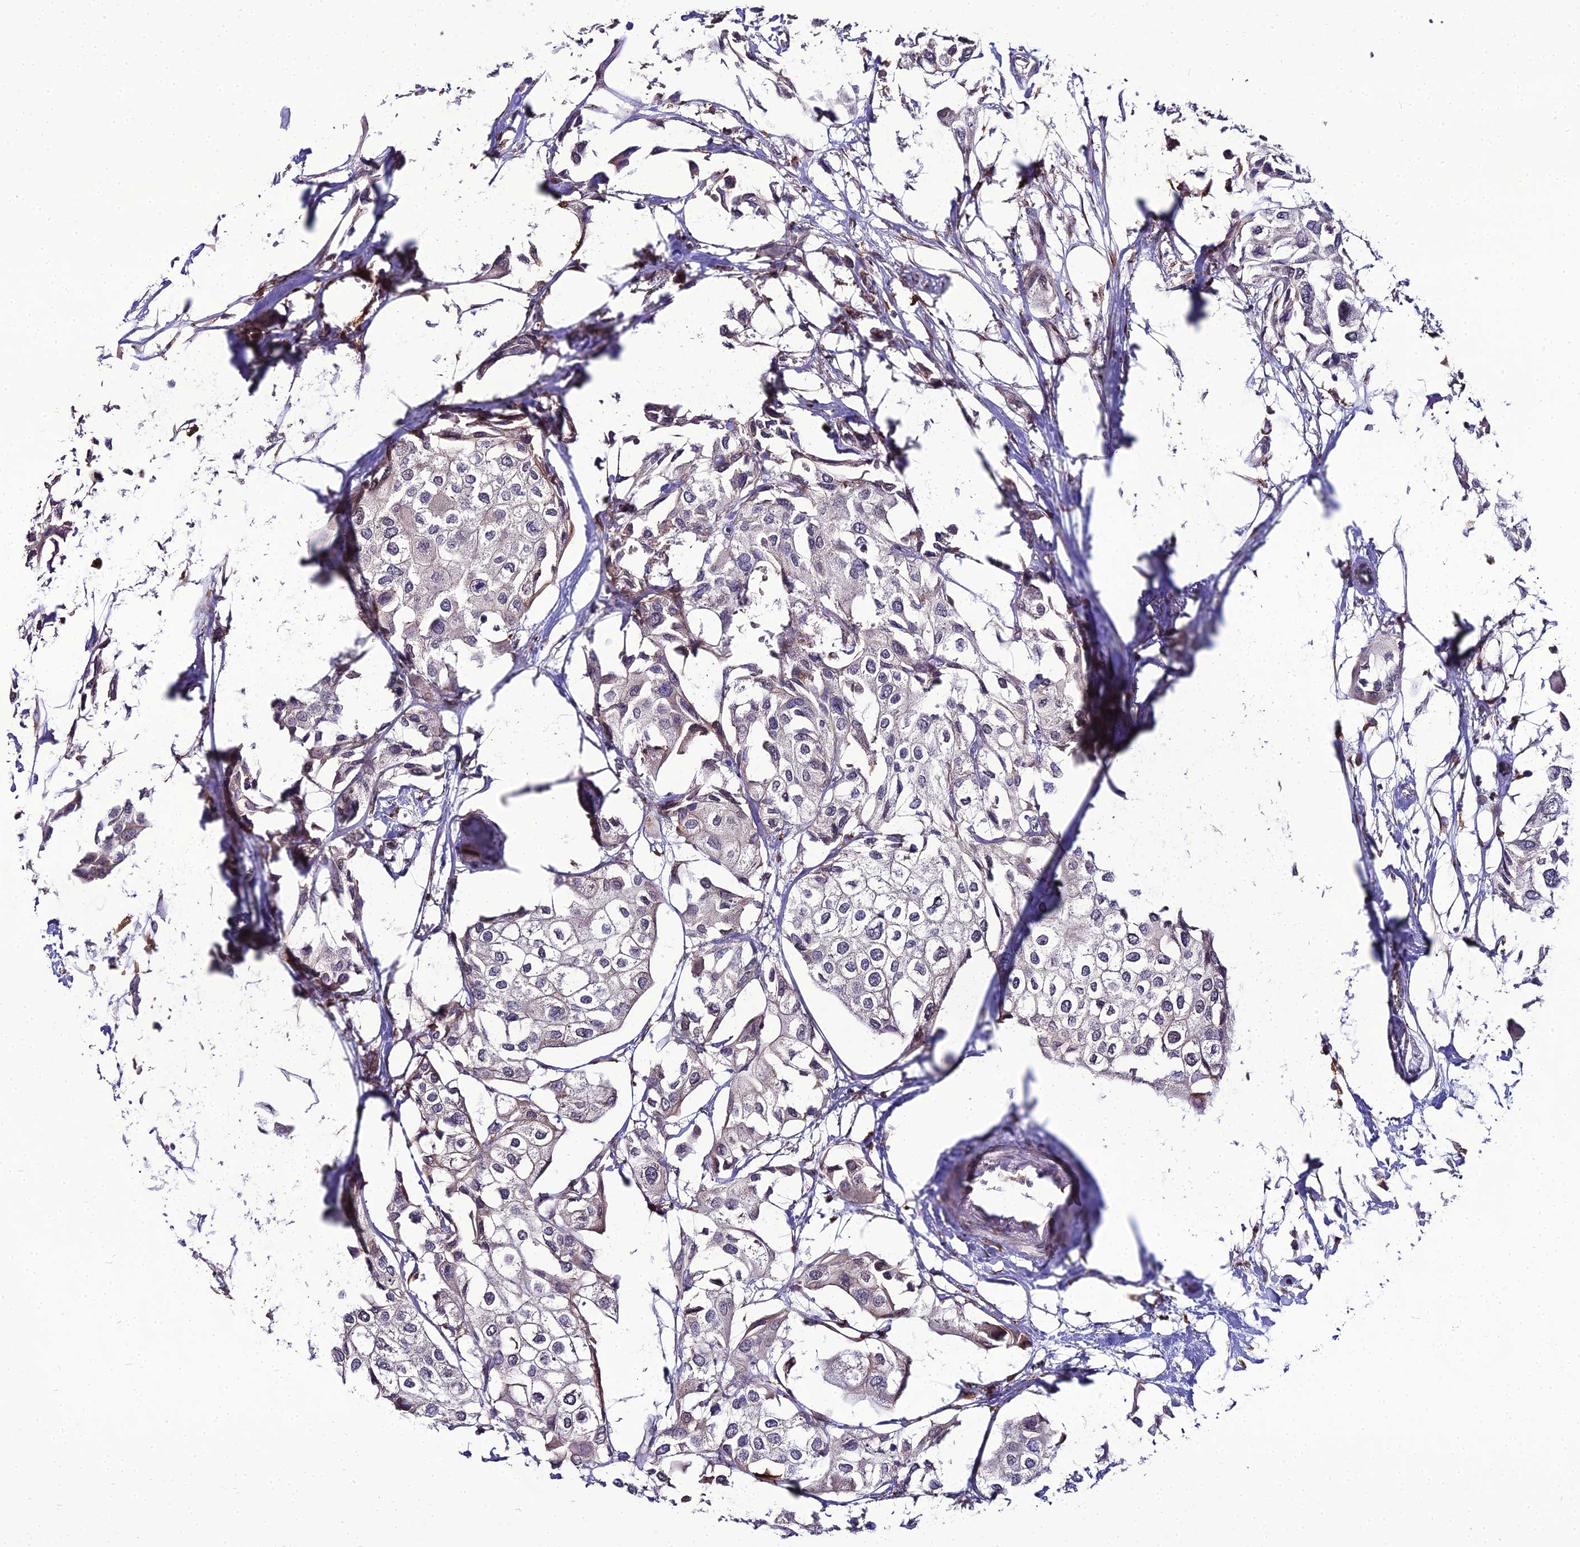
{"staining": {"intensity": "negative", "quantity": "none", "location": "none"}, "tissue": "urothelial cancer", "cell_type": "Tumor cells", "image_type": "cancer", "snomed": [{"axis": "morphology", "description": "Urothelial carcinoma, High grade"}, {"axis": "topography", "description": "Urinary bladder"}], "caption": "This is an immunohistochemistry (IHC) micrograph of high-grade urothelial carcinoma. There is no positivity in tumor cells.", "gene": "TROAP", "patient": {"sex": "male", "age": 64}}